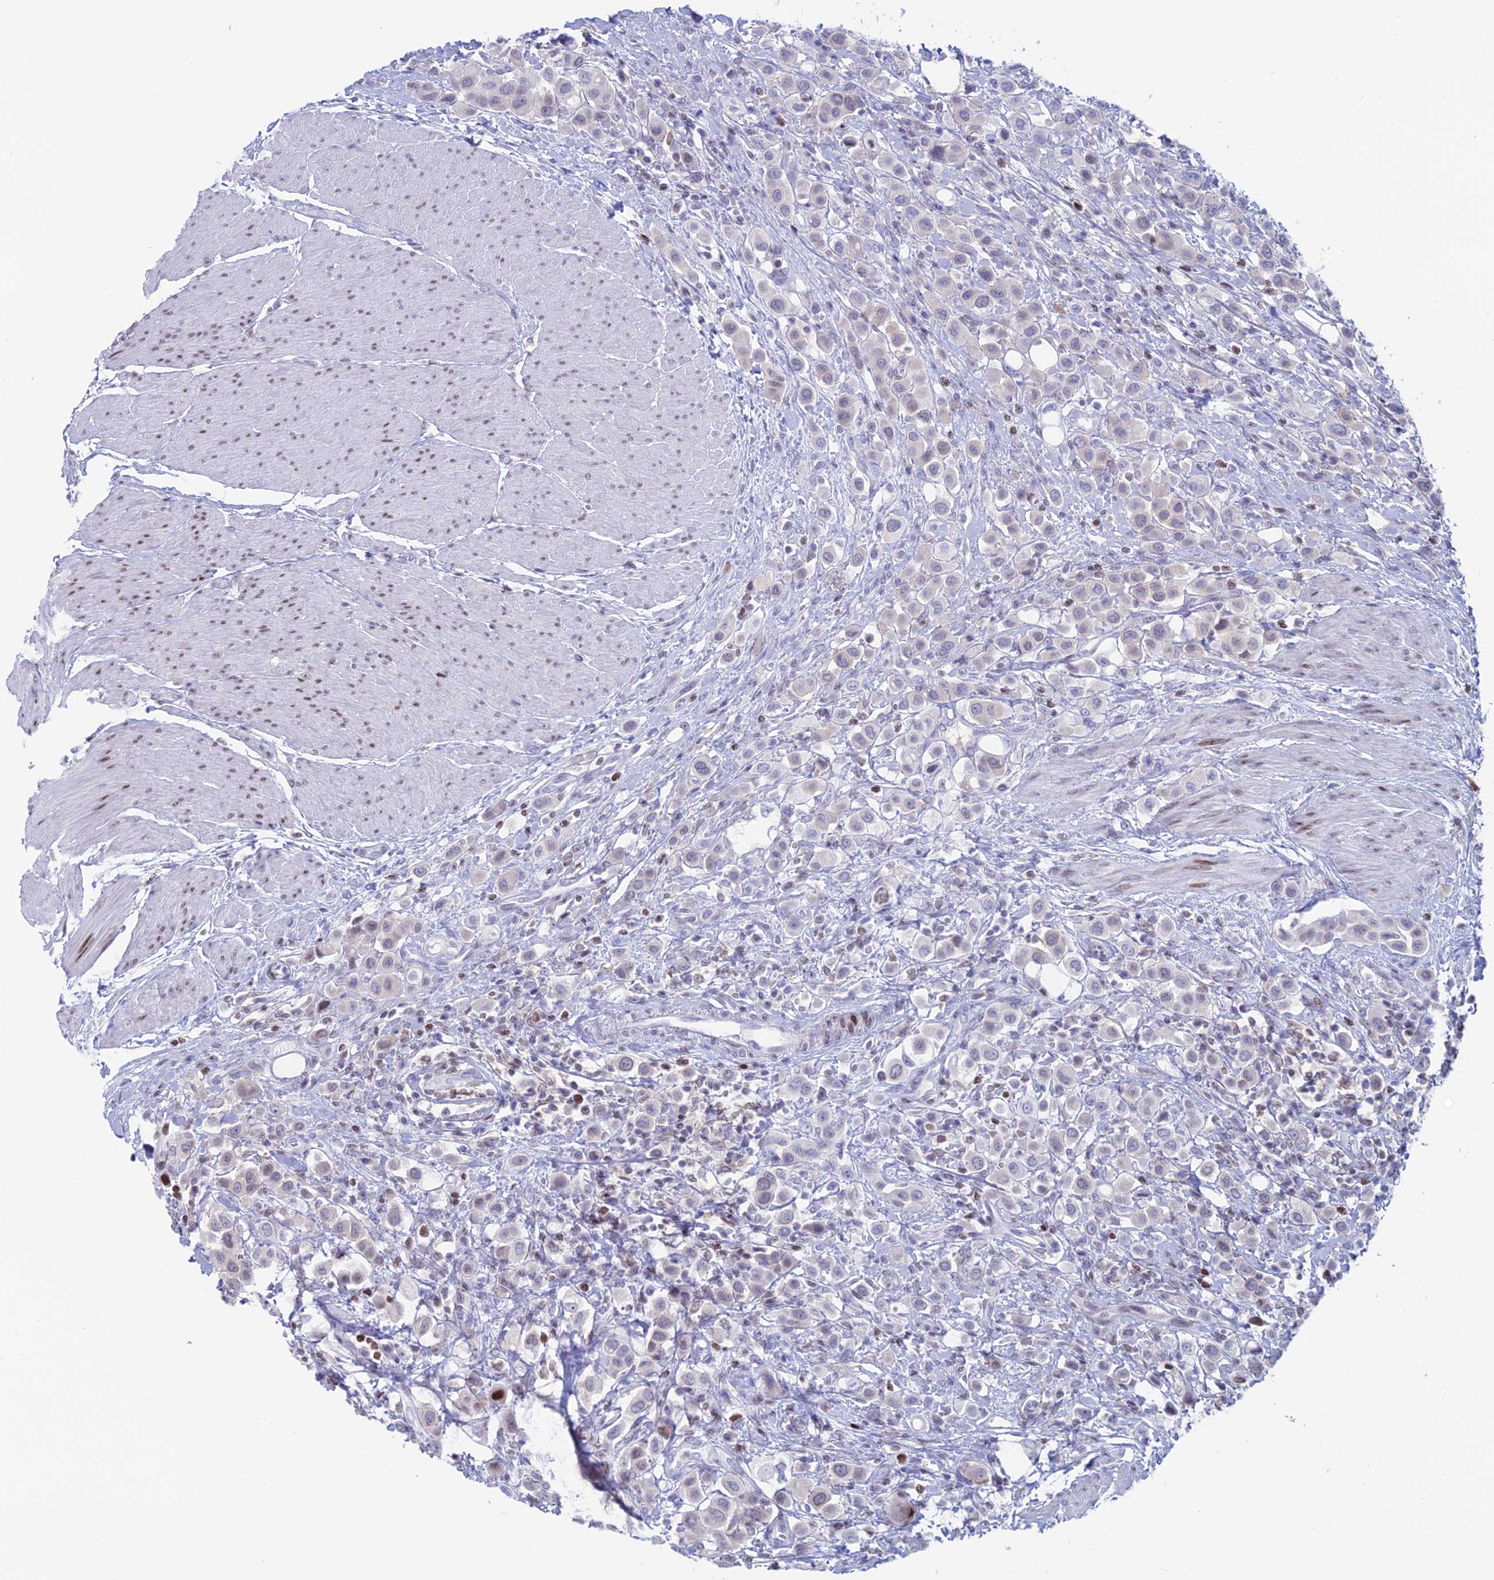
{"staining": {"intensity": "negative", "quantity": "none", "location": "none"}, "tissue": "urothelial cancer", "cell_type": "Tumor cells", "image_type": "cancer", "snomed": [{"axis": "morphology", "description": "Urothelial carcinoma, High grade"}, {"axis": "topography", "description": "Urinary bladder"}], "caption": "Immunohistochemistry (IHC) of urothelial cancer displays no expression in tumor cells.", "gene": "CERS6", "patient": {"sex": "male", "age": 50}}